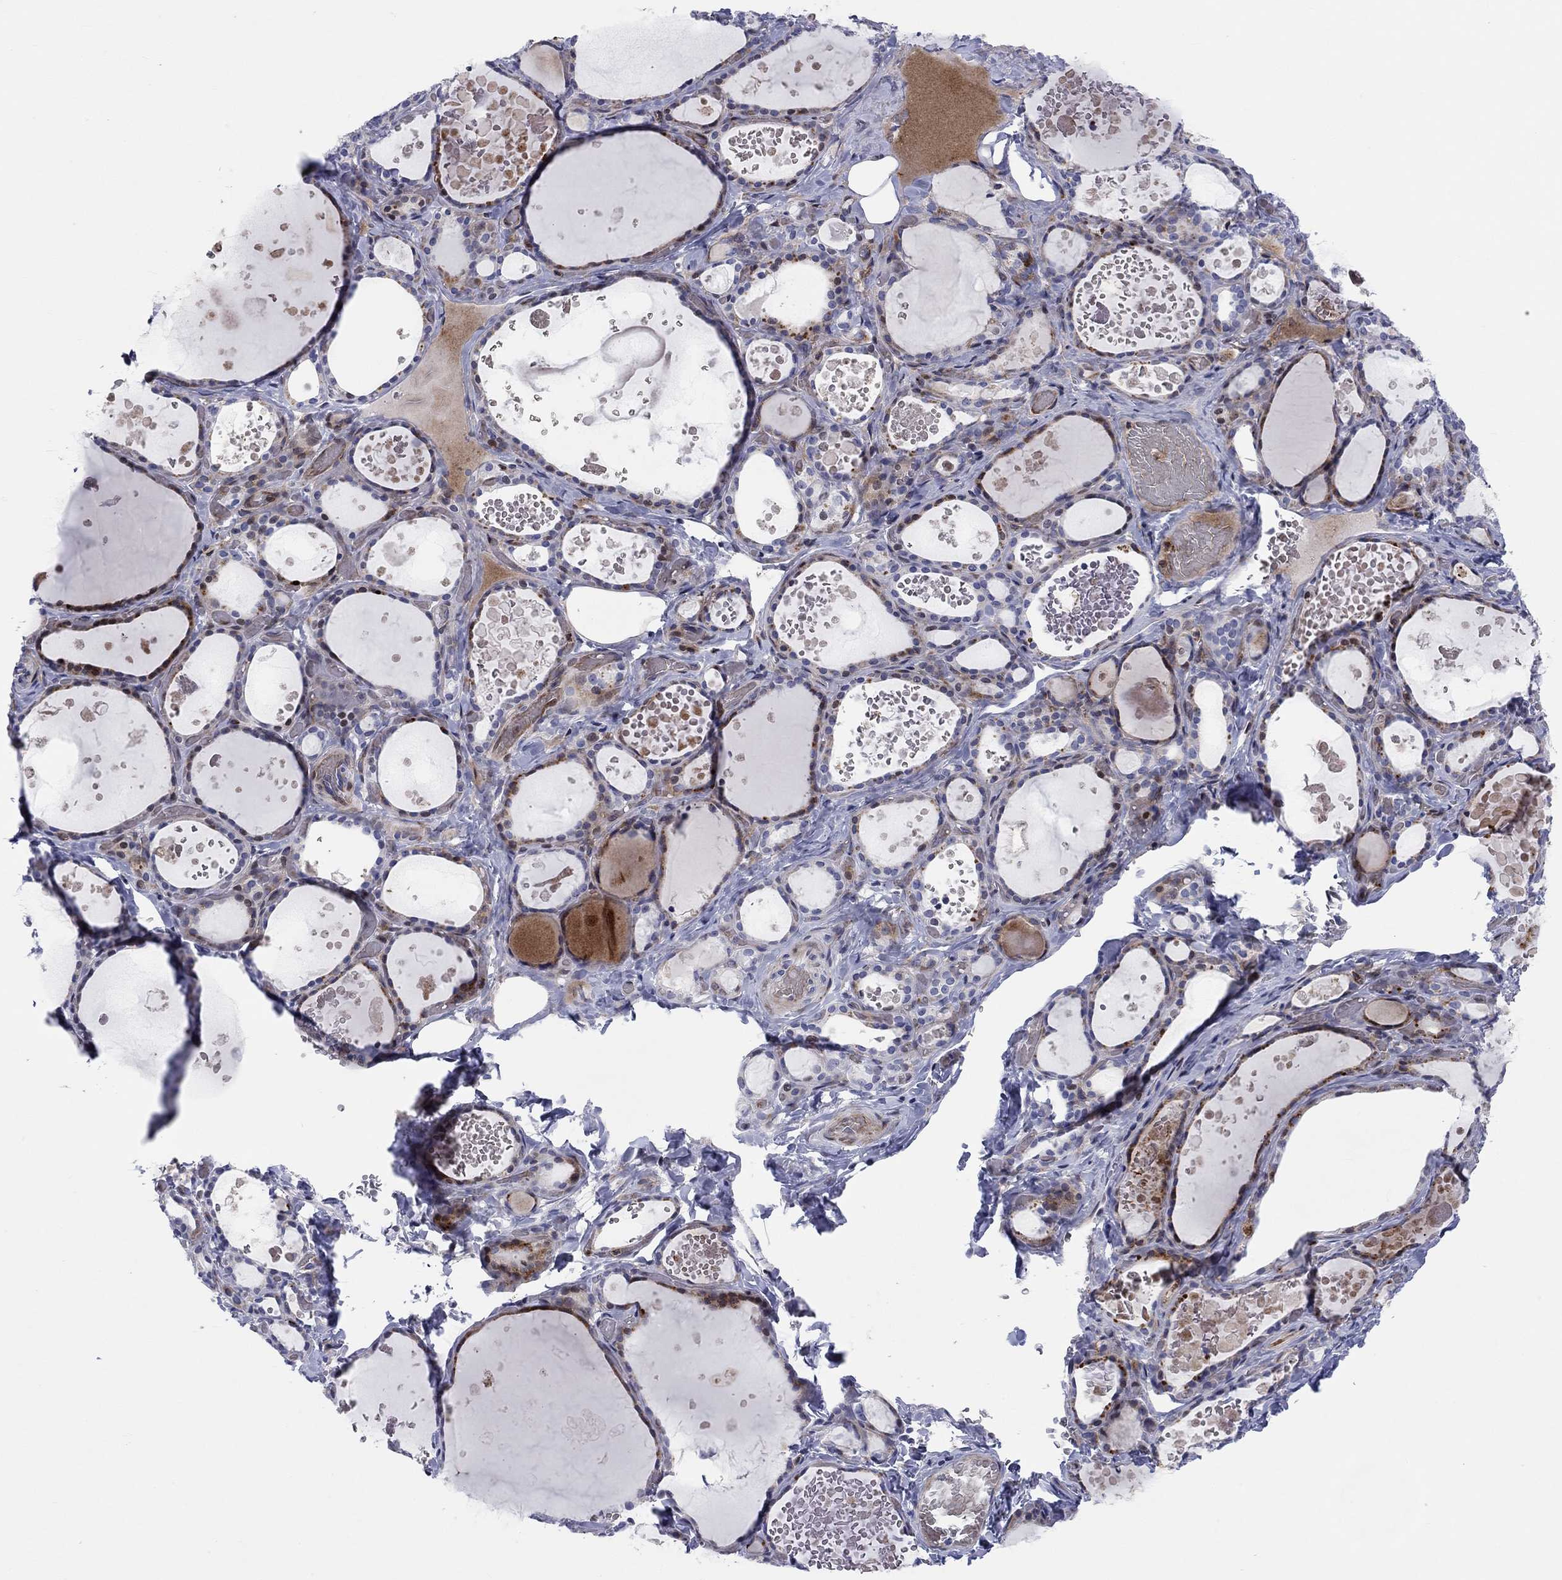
{"staining": {"intensity": "moderate", "quantity": "<25%", "location": "cytoplasmic/membranous"}, "tissue": "thyroid gland", "cell_type": "Glandular cells", "image_type": "normal", "snomed": [{"axis": "morphology", "description": "Normal tissue, NOS"}, {"axis": "topography", "description": "Thyroid gland"}], "caption": "Immunohistochemical staining of benign thyroid gland displays <25% levels of moderate cytoplasmic/membranous protein staining in about <25% of glandular cells. Nuclei are stained in blue.", "gene": "ARHGAP36", "patient": {"sex": "female", "age": 56}}